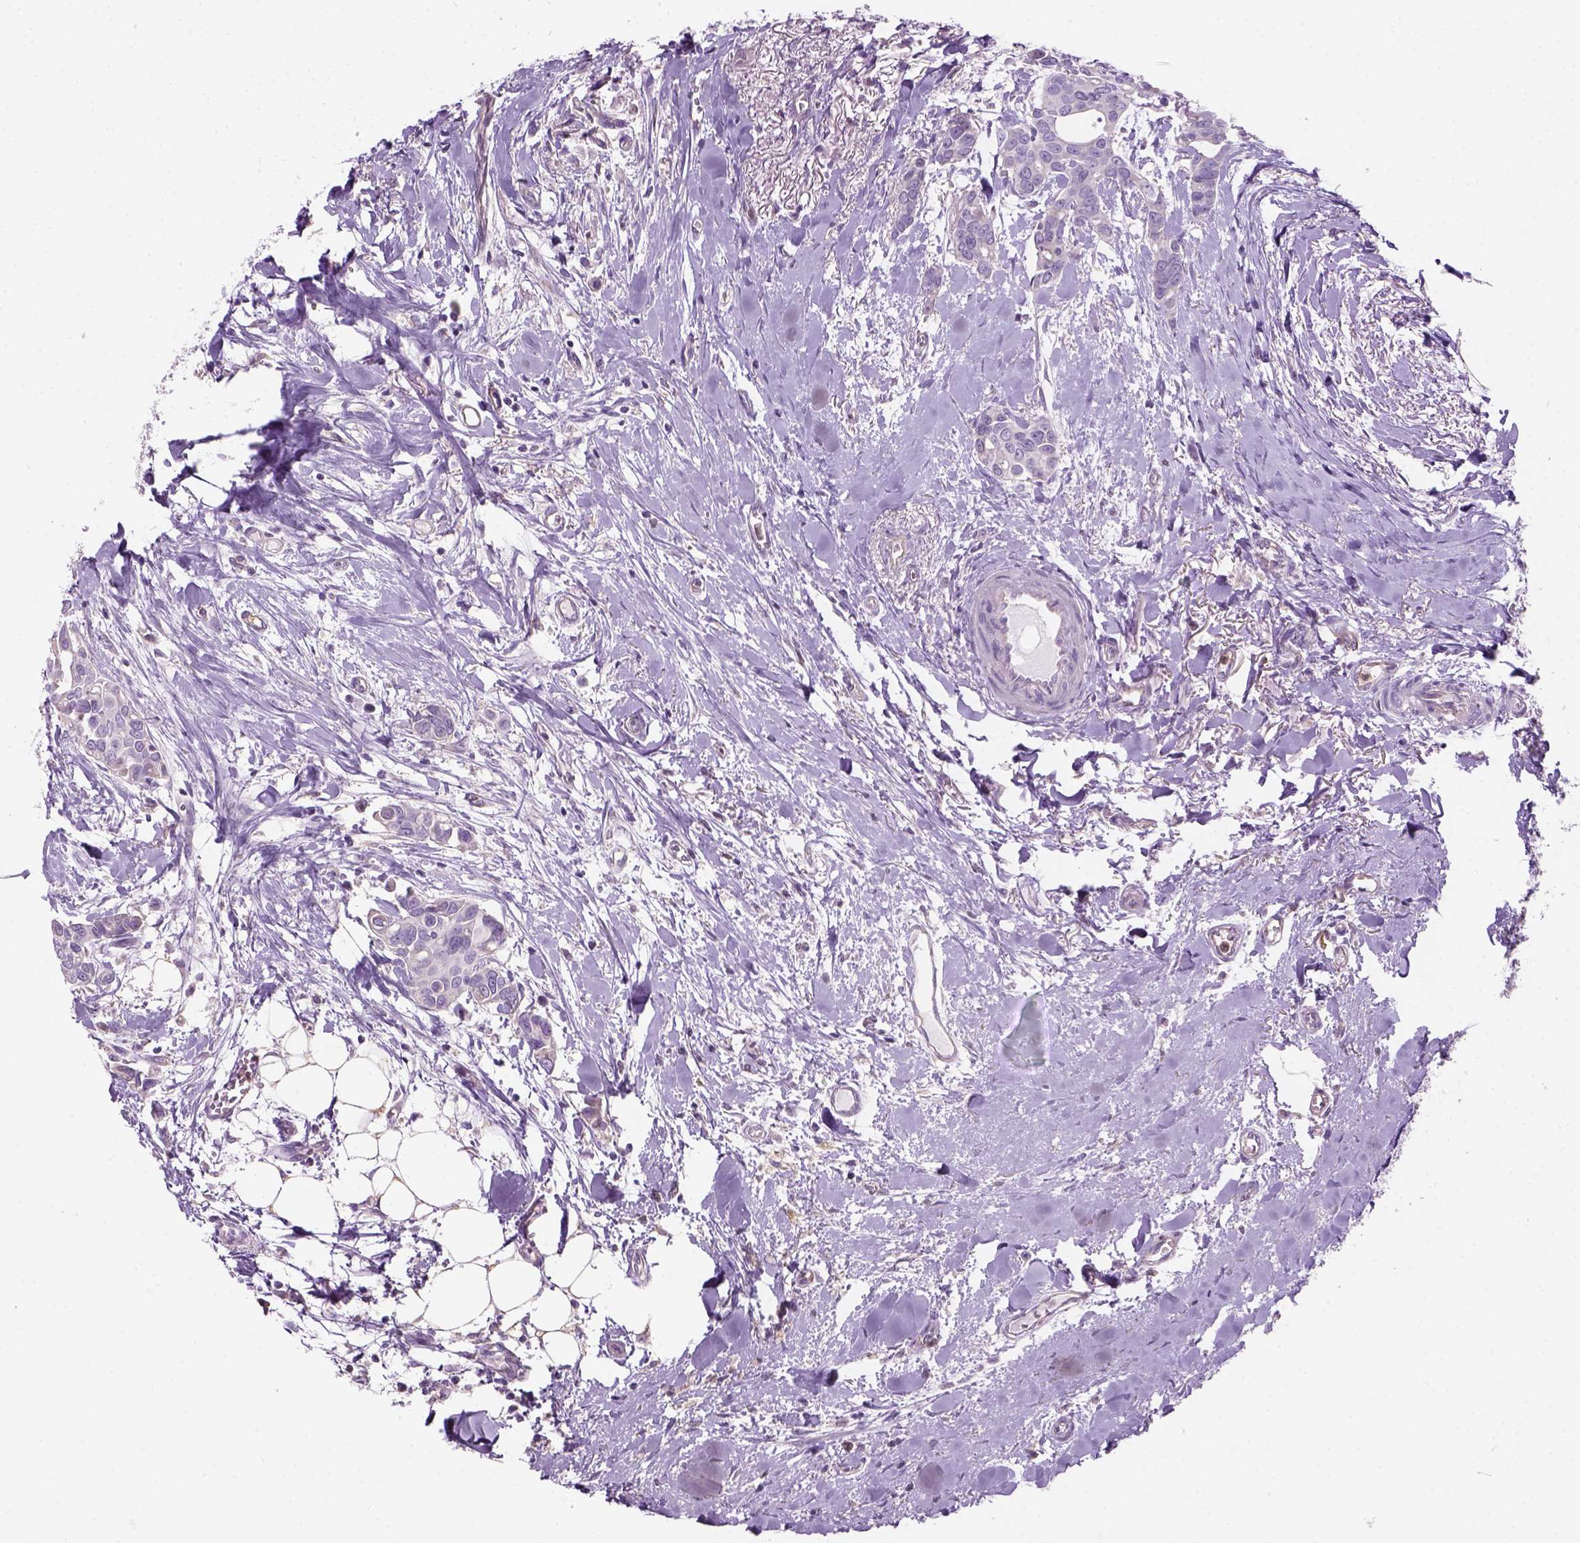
{"staining": {"intensity": "negative", "quantity": "none", "location": "none"}, "tissue": "breast cancer", "cell_type": "Tumor cells", "image_type": "cancer", "snomed": [{"axis": "morphology", "description": "Duct carcinoma"}, {"axis": "topography", "description": "Breast"}], "caption": "Human breast cancer stained for a protein using IHC reveals no positivity in tumor cells.", "gene": "CD84", "patient": {"sex": "female", "age": 54}}